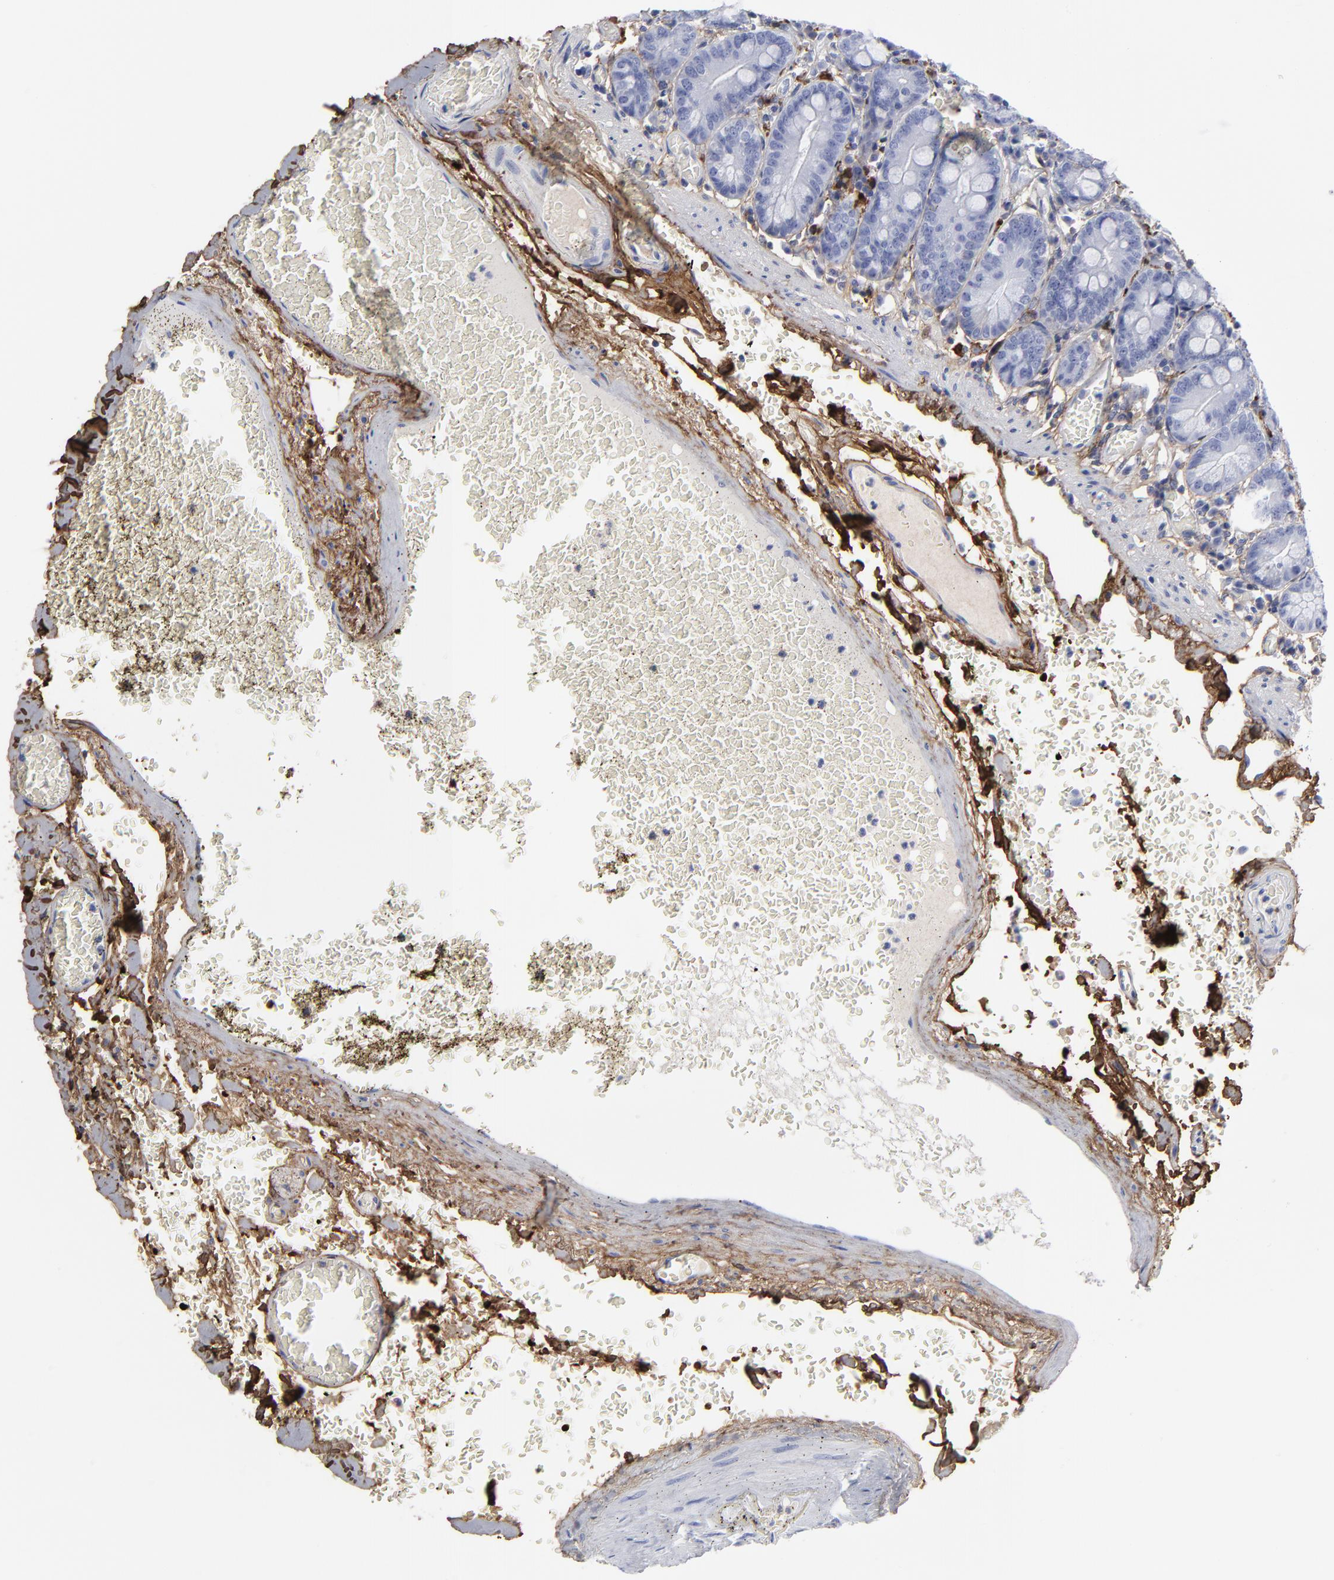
{"staining": {"intensity": "negative", "quantity": "none", "location": "none"}, "tissue": "small intestine", "cell_type": "Glandular cells", "image_type": "normal", "snomed": [{"axis": "morphology", "description": "Normal tissue, NOS"}, {"axis": "topography", "description": "Small intestine"}], "caption": "This photomicrograph is of normal small intestine stained with IHC to label a protein in brown with the nuclei are counter-stained blue. There is no positivity in glandular cells. (Stains: DAB IHC with hematoxylin counter stain, Microscopy: brightfield microscopy at high magnification).", "gene": "DCN", "patient": {"sex": "male", "age": 71}}